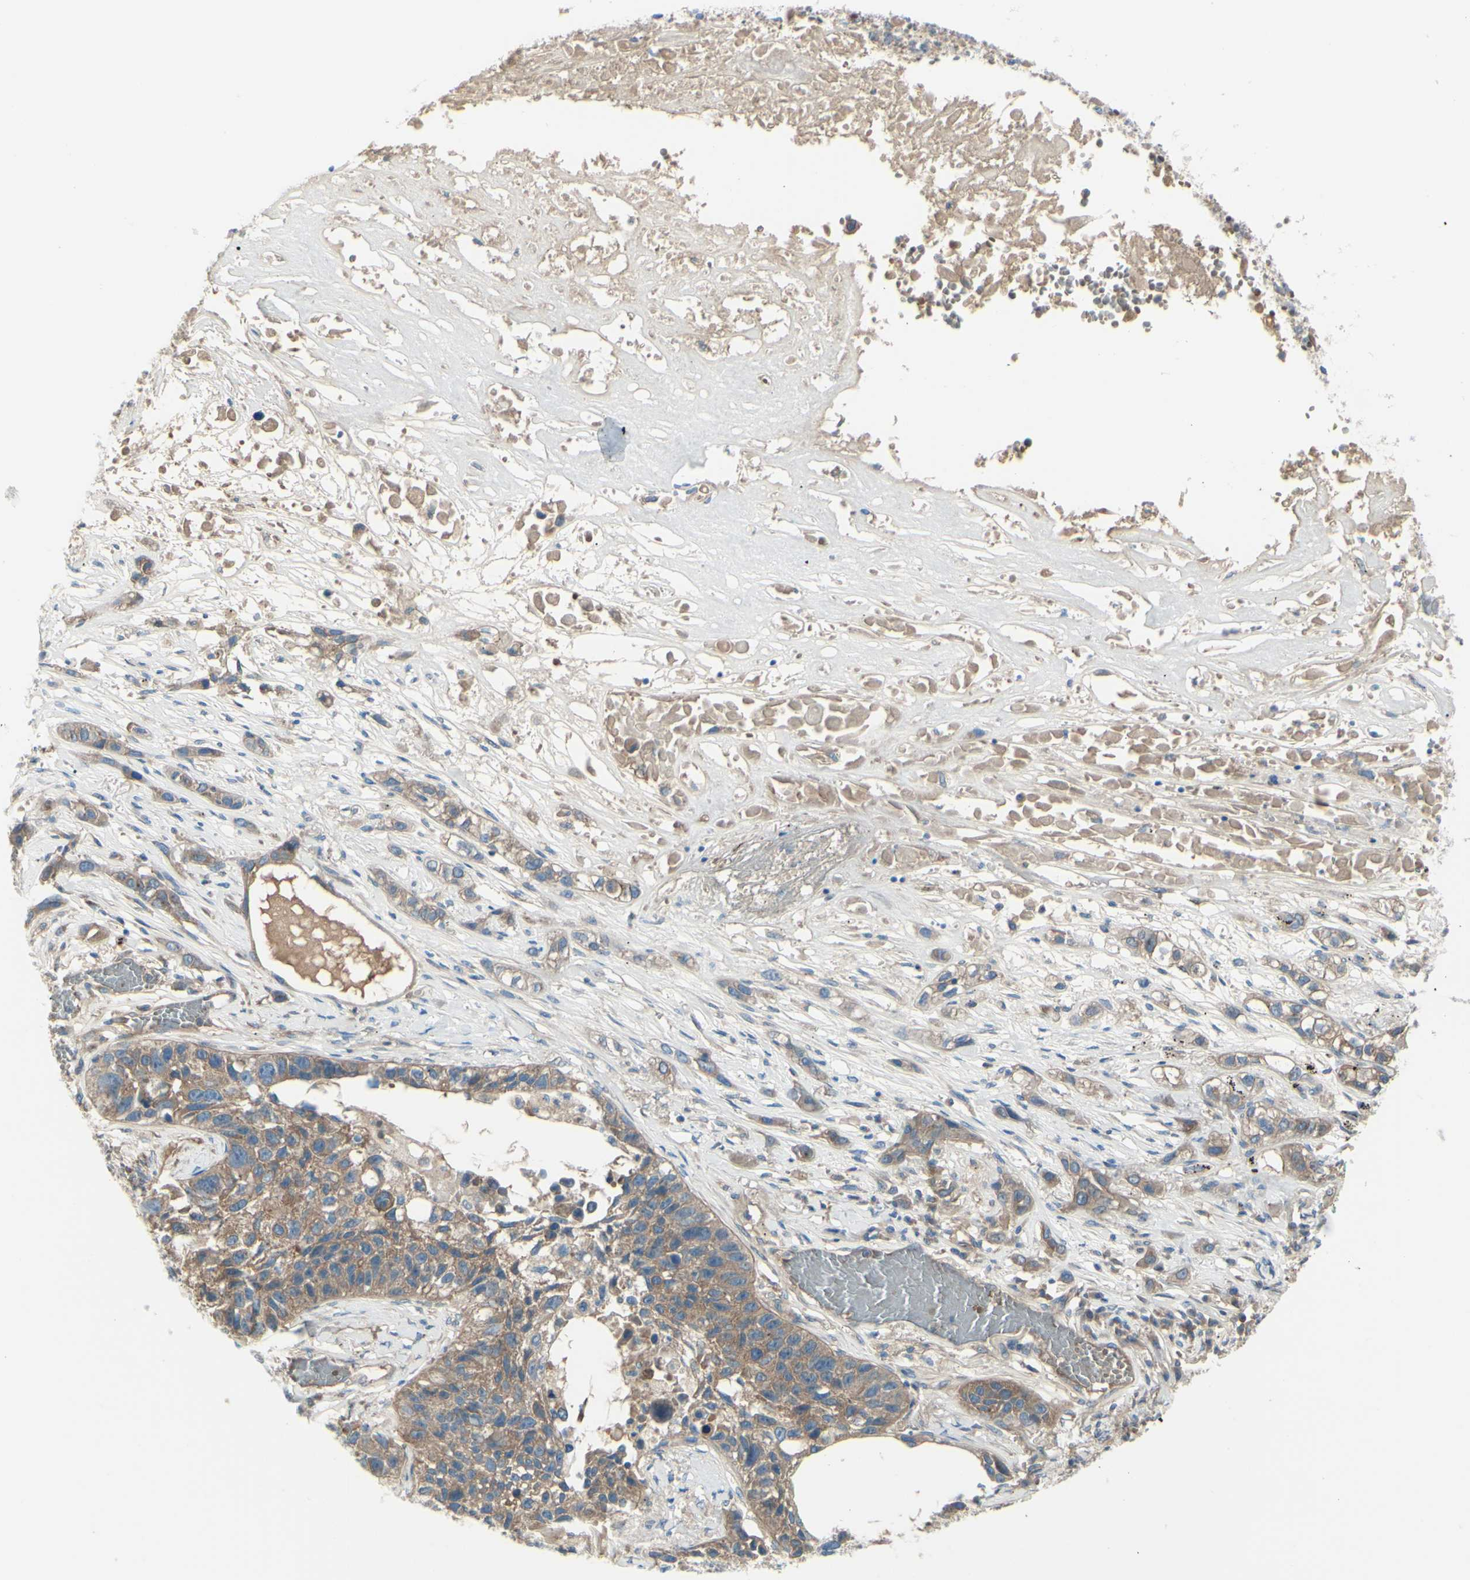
{"staining": {"intensity": "weak", "quantity": ">75%", "location": "cytoplasmic/membranous"}, "tissue": "lung cancer", "cell_type": "Tumor cells", "image_type": "cancer", "snomed": [{"axis": "morphology", "description": "Squamous cell carcinoma, NOS"}, {"axis": "topography", "description": "Lung"}], "caption": "Human lung cancer (squamous cell carcinoma) stained for a protein (brown) displays weak cytoplasmic/membranous positive staining in approximately >75% of tumor cells.", "gene": "PCDHGA2", "patient": {"sex": "male", "age": 71}}